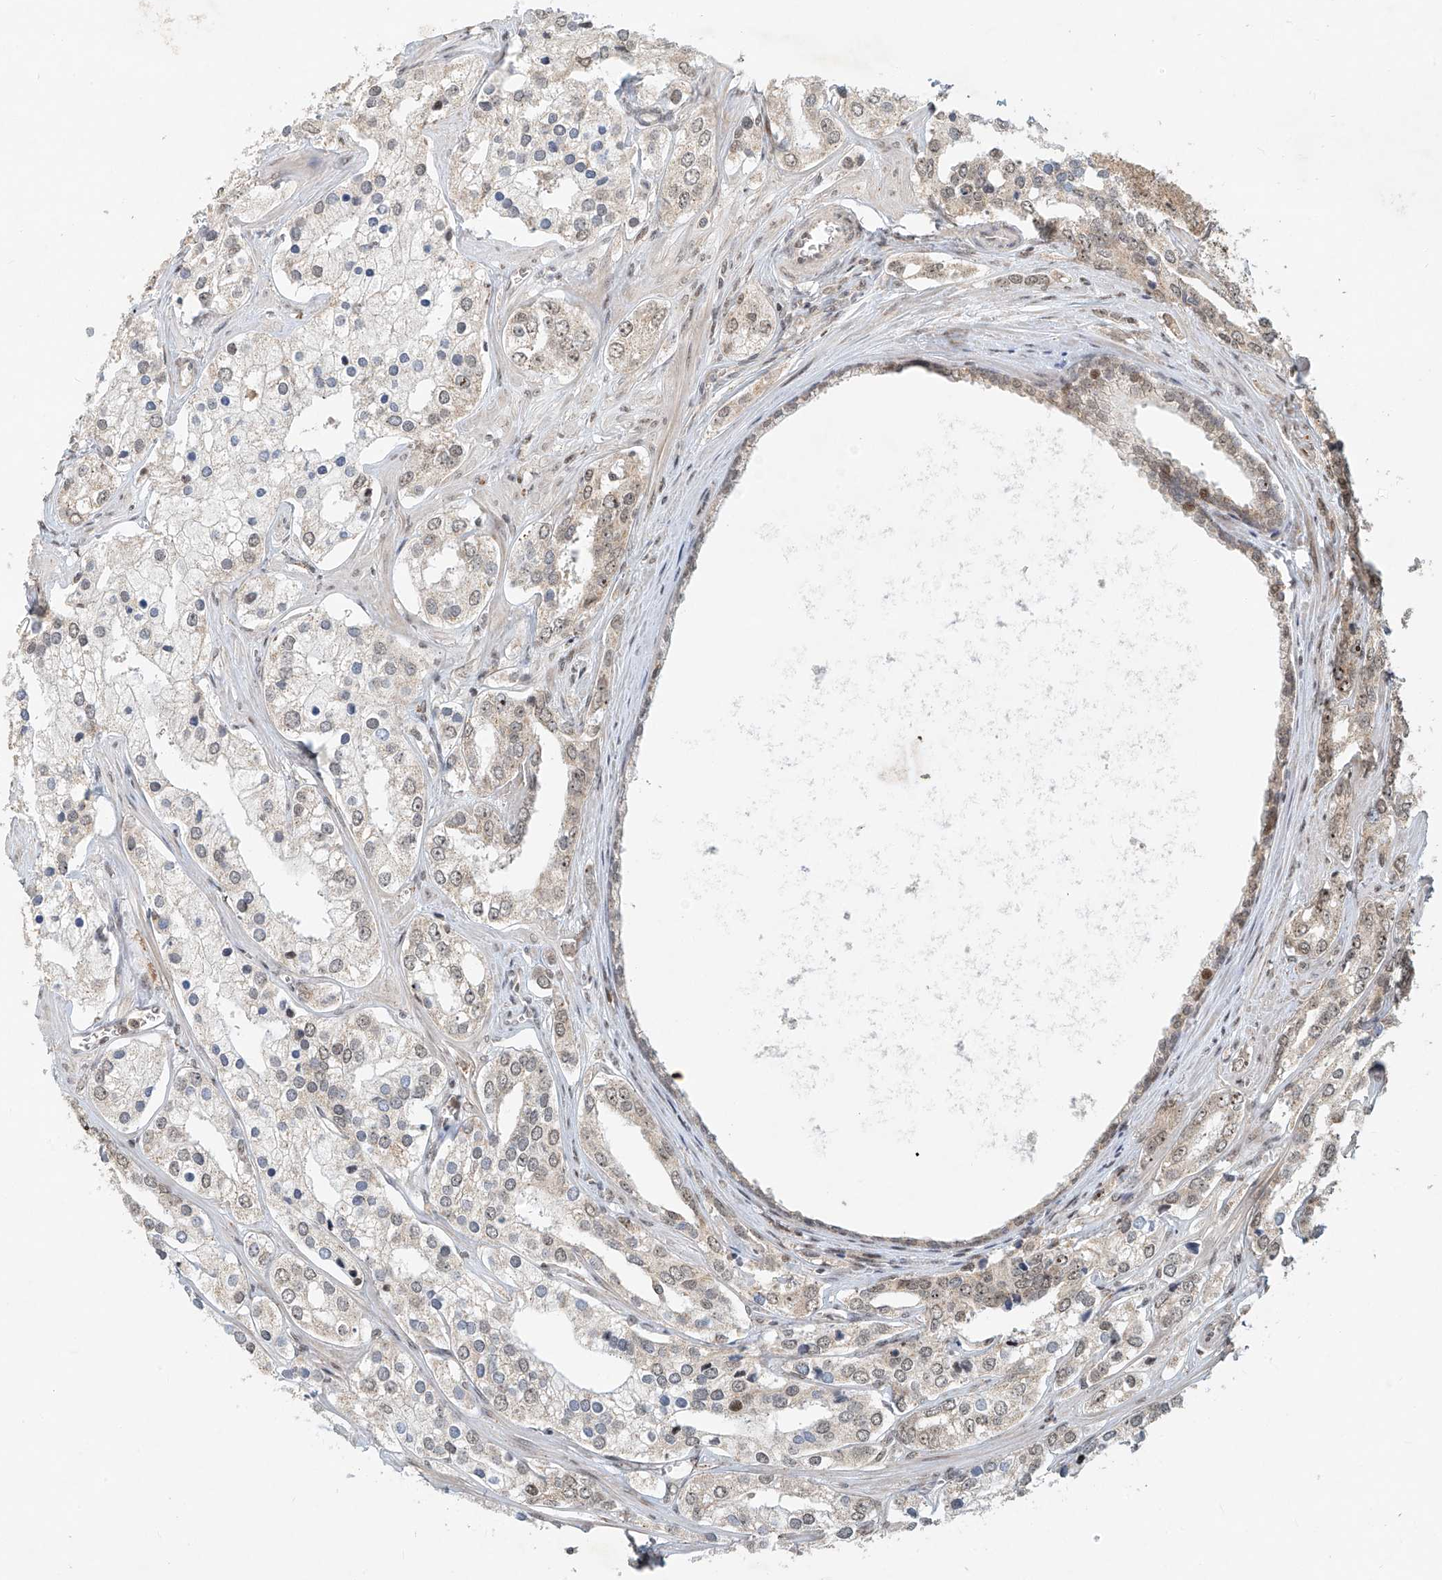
{"staining": {"intensity": "weak", "quantity": "<25%", "location": "cytoplasmic/membranous"}, "tissue": "prostate cancer", "cell_type": "Tumor cells", "image_type": "cancer", "snomed": [{"axis": "morphology", "description": "Adenocarcinoma, High grade"}, {"axis": "topography", "description": "Prostate"}], "caption": "A histopathology image of prostate cancer stained for a protein shows no brown staining in tumor cells. (Immunohistochemistry (ihc), brightfield microscopy, high magnification).", "gene": "SYTL3", "patient": {"sex": "male", "age": 66}}